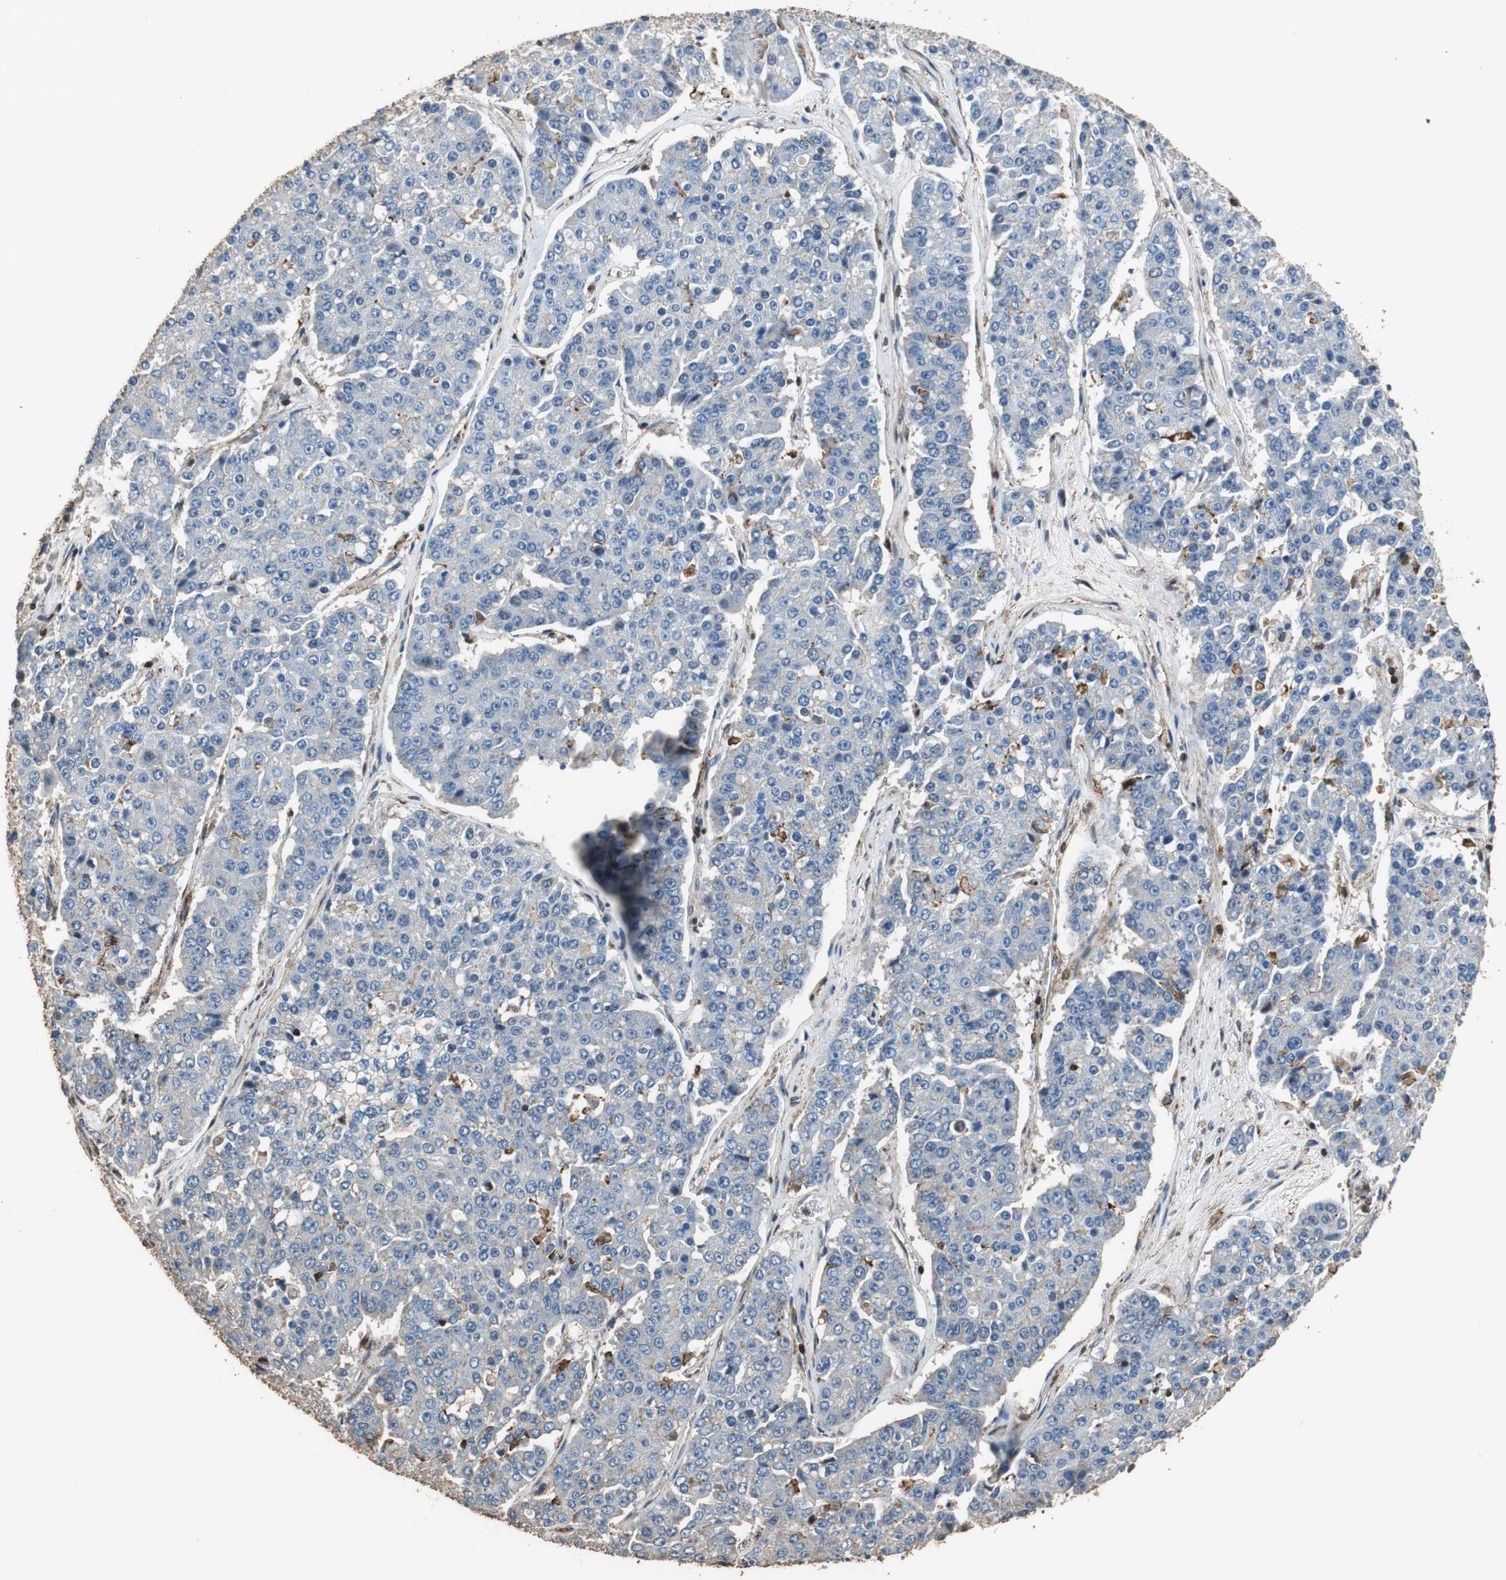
{"staining": {"intensity": "negative", "quantity": "none", "location": "none"}, "tissue": "pancreatic cancer", "cell_type": "Tumor cells", "image_type": "cancer", "snomed": [{"axis": "morphology", "description": "Adenocarcinoma, NOS"}, {"axis": "topography", "description": "Pancreas"}], "caption": "This is a micrograph of immunohistochemistry (IHC) staining of pancreatic adenocarcinoma, which shows no expression in tumor cells.", "gene": "PRKRA", "patient": {"sex": "male", "age": 50}}